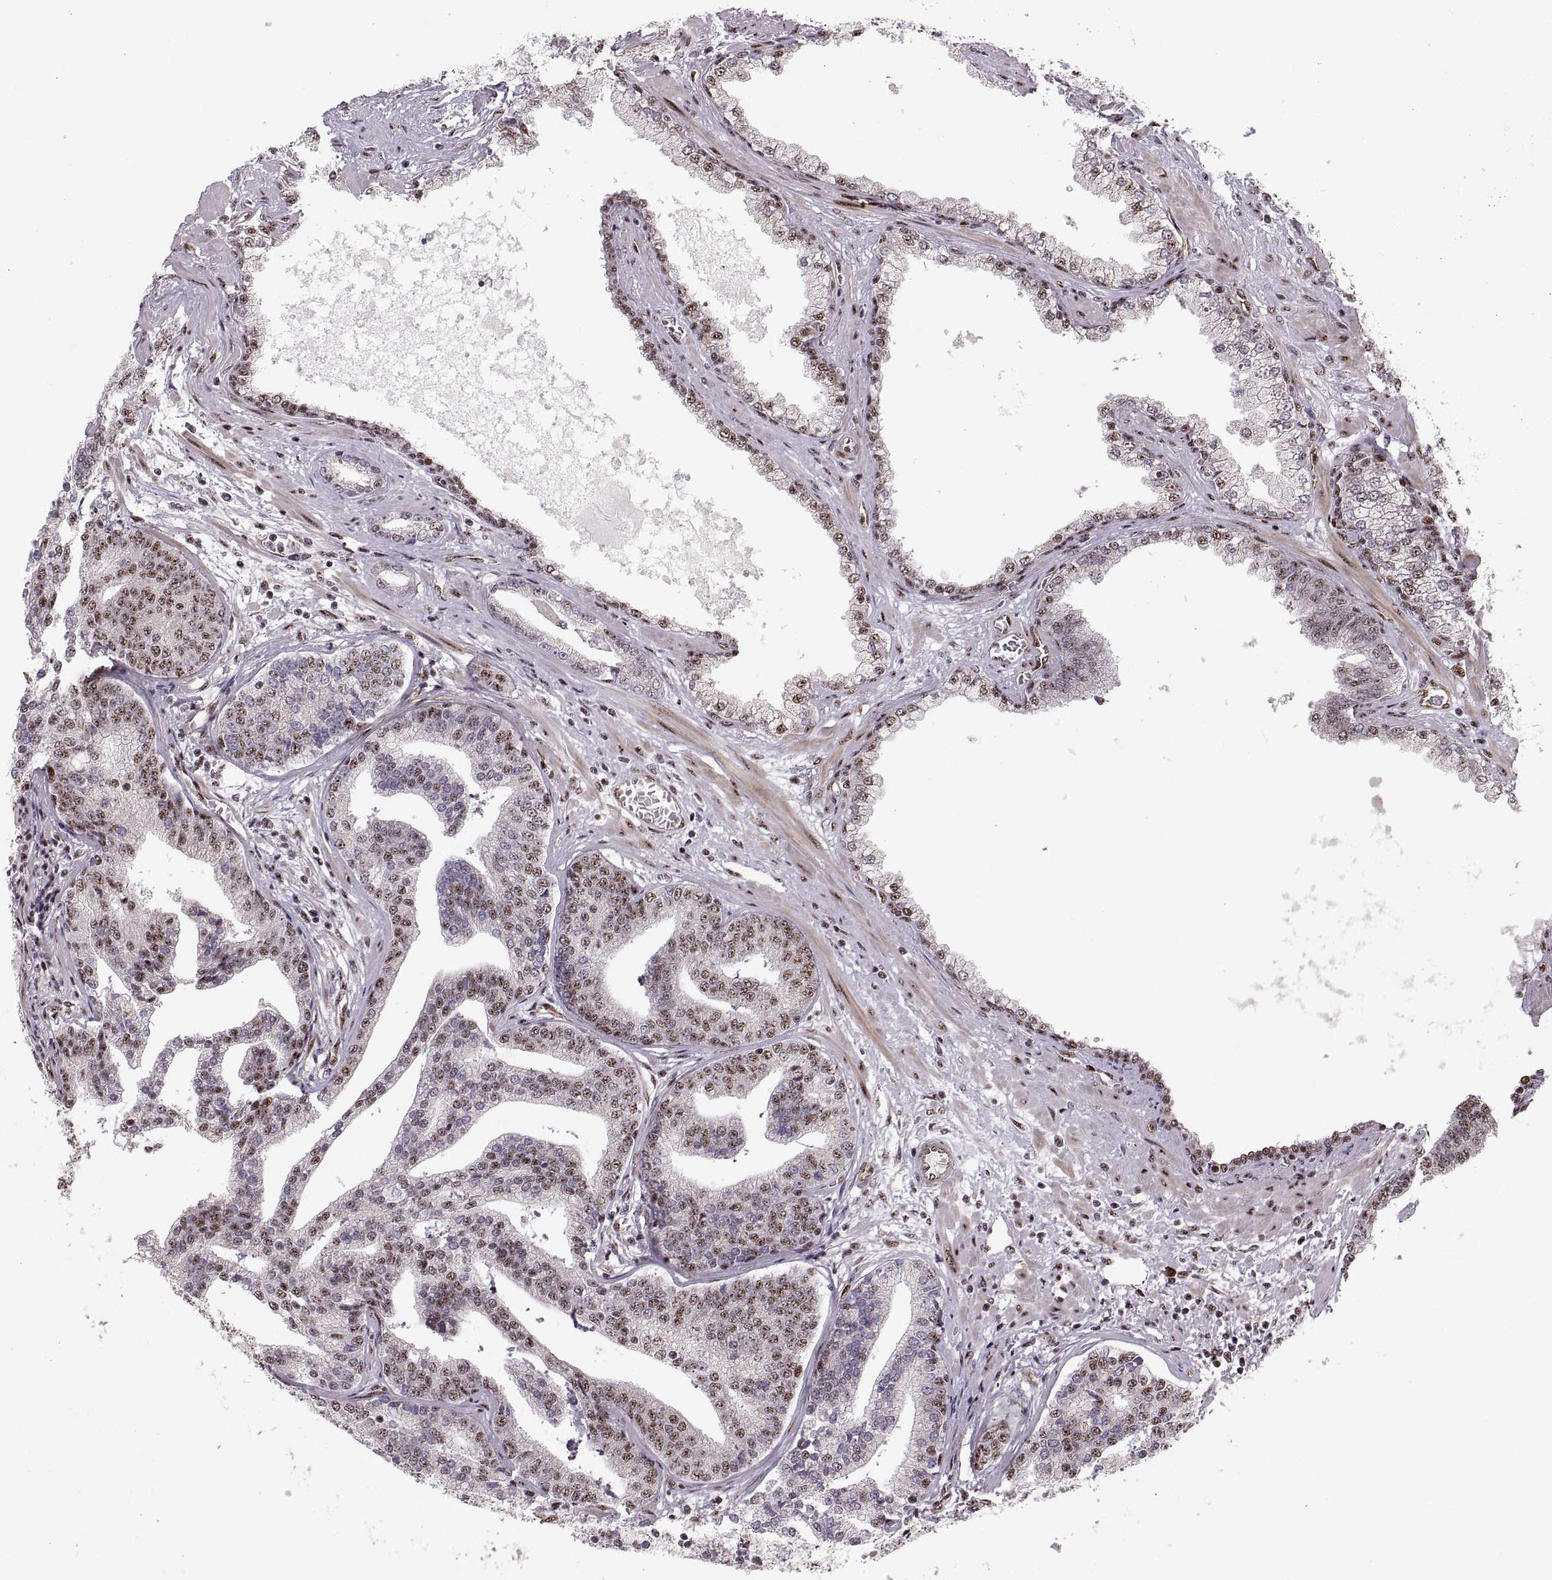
{"staining": {"intensity": "moderate", "quantity": "25%-75%", "location": "nuclear"}, "tissue": "prostate cancer", "cell_type": "Tumor cells", "image_type": "cancer", "snomed": [{"axis": "morphology", "description": "Adenocarcinoma, NOS"}, {"axis": "topography", "description": "Prostate"}], "caption": "A brown stain highlights moderate nuclear expression of a protein in human prostate cancer tumor cells.", "gene": "ZCCHC17", "patient": {"sex": "male", "age": 64}}